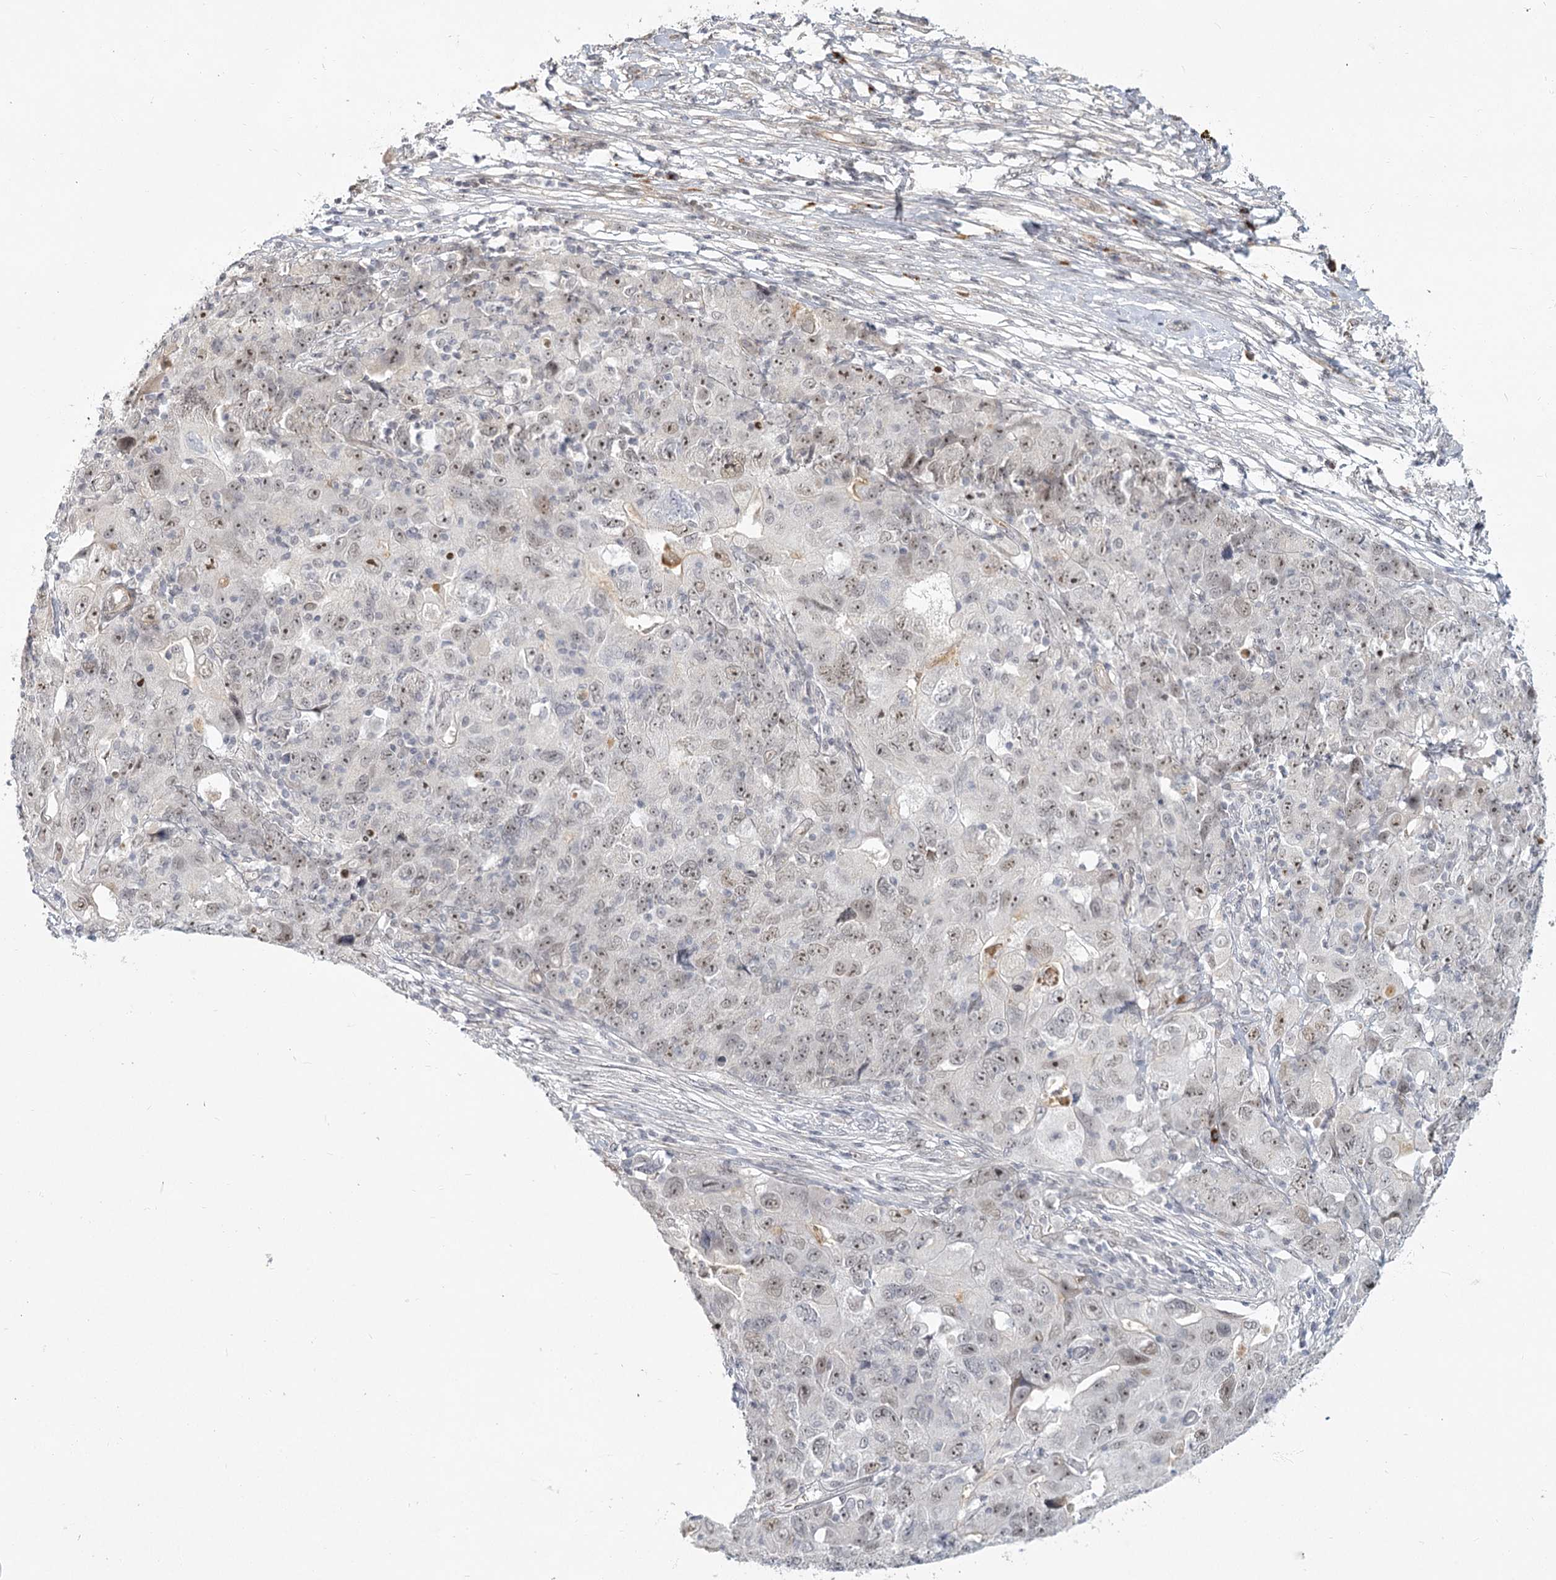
{"staining": {"intensity": "weak", "quantity": "25%-75%", "location": "nuclear"}, "tissue": "ovarian cancer", "cell_type": "Tumor cells", "image_type": "cancer", "snomed": [{"axis": "morphology", "description": "Carcinoma, endometroid"}, {"axis": "topography", "description": "Ovary"}], "caption": "This photomicrograph demonstrates ovarian cancer (endometroid carcinoma) stained with immunohistochemistry (IHC) to label a protein in brown. The nuclear of tumor cells show weak positivity for the protein. Nuclei are counter-stained blue.", "gene": "EXOSC7", "patient": {"sex": "female", "age": 42}}